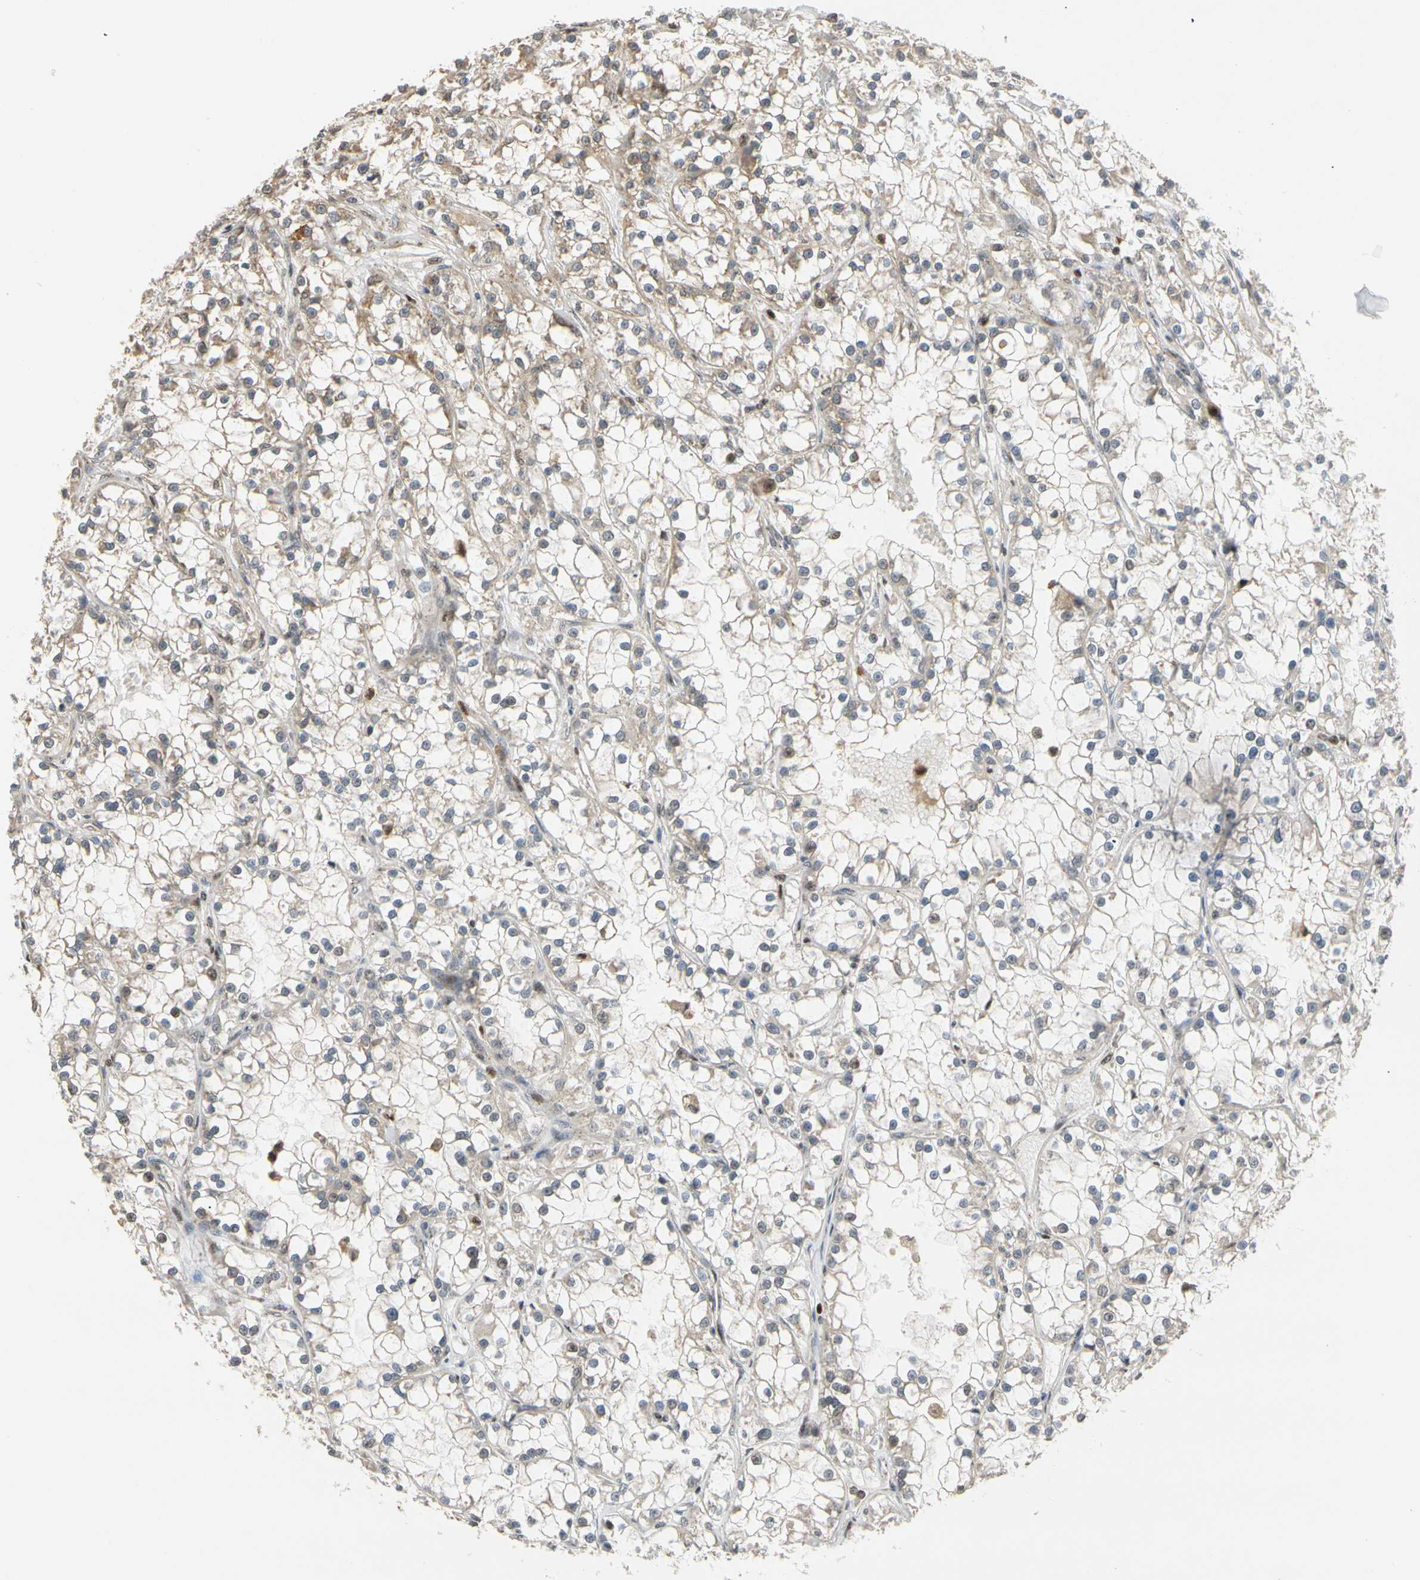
{"staining": {"intensity": "weak", "quantity": "25%-75%", "location": "cytoplasmic/membranous"}, "tissue": "renal cancer", "cell_type": "Tumor cells", "image_type": "cancer", "snomed": [{"axis": "morphology", "description": "Adenocarcinoma, NOS"}, {"axis": "topography", "description": "Kidney"}], "caption": "DAB immunohistochemical staining of adenocarcinoma (renal) shows weak cytoplasmic/membranous protein positivity in about 25%-75% of tumor cells. (DAB (3,3'-diaminobenzidine) = brown stain, brightfield microscopy at high magnification).", "gene": "IP6K2", "patient": {"sex": "female", "age": 52}}